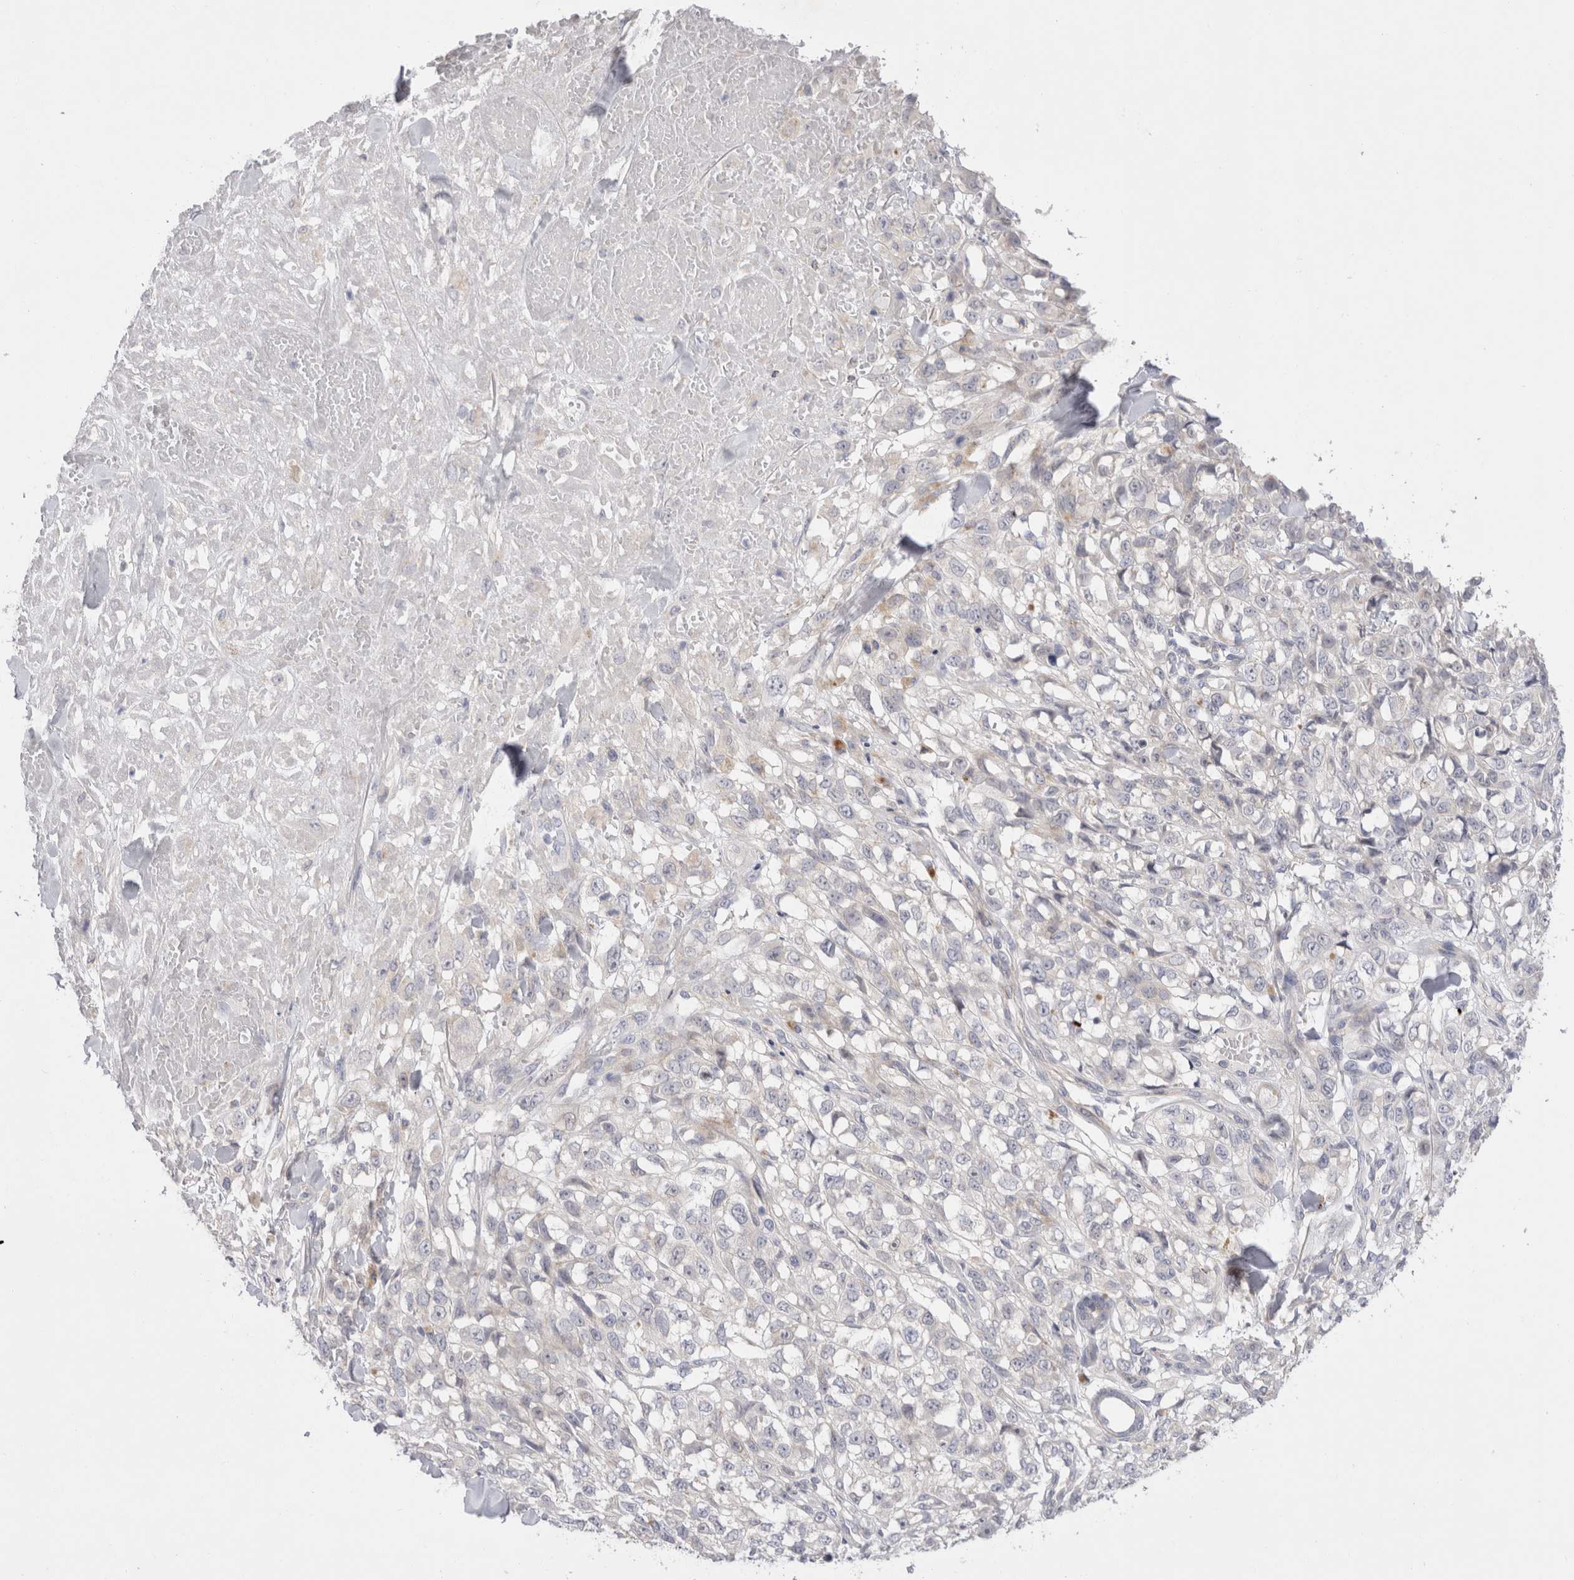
{"staining": {"intensity": "weak", "quantity": "<25%", "location": "cytoplasmic/membranous"}, "tissue": "melanoma", "cell_type": "Tumor cells", "image_type": "cancer", "snomed": [{"axis": "morphology", "description": "Malignant melanoma, Metastatic site"}, {"axis": "topography", "description": "Skin"}], "caption": "Image shows no significant protein positivity in tumor cells of melanoma.", "gene": "SPINK2", "patient": {"sex": "female", "age": 72}}